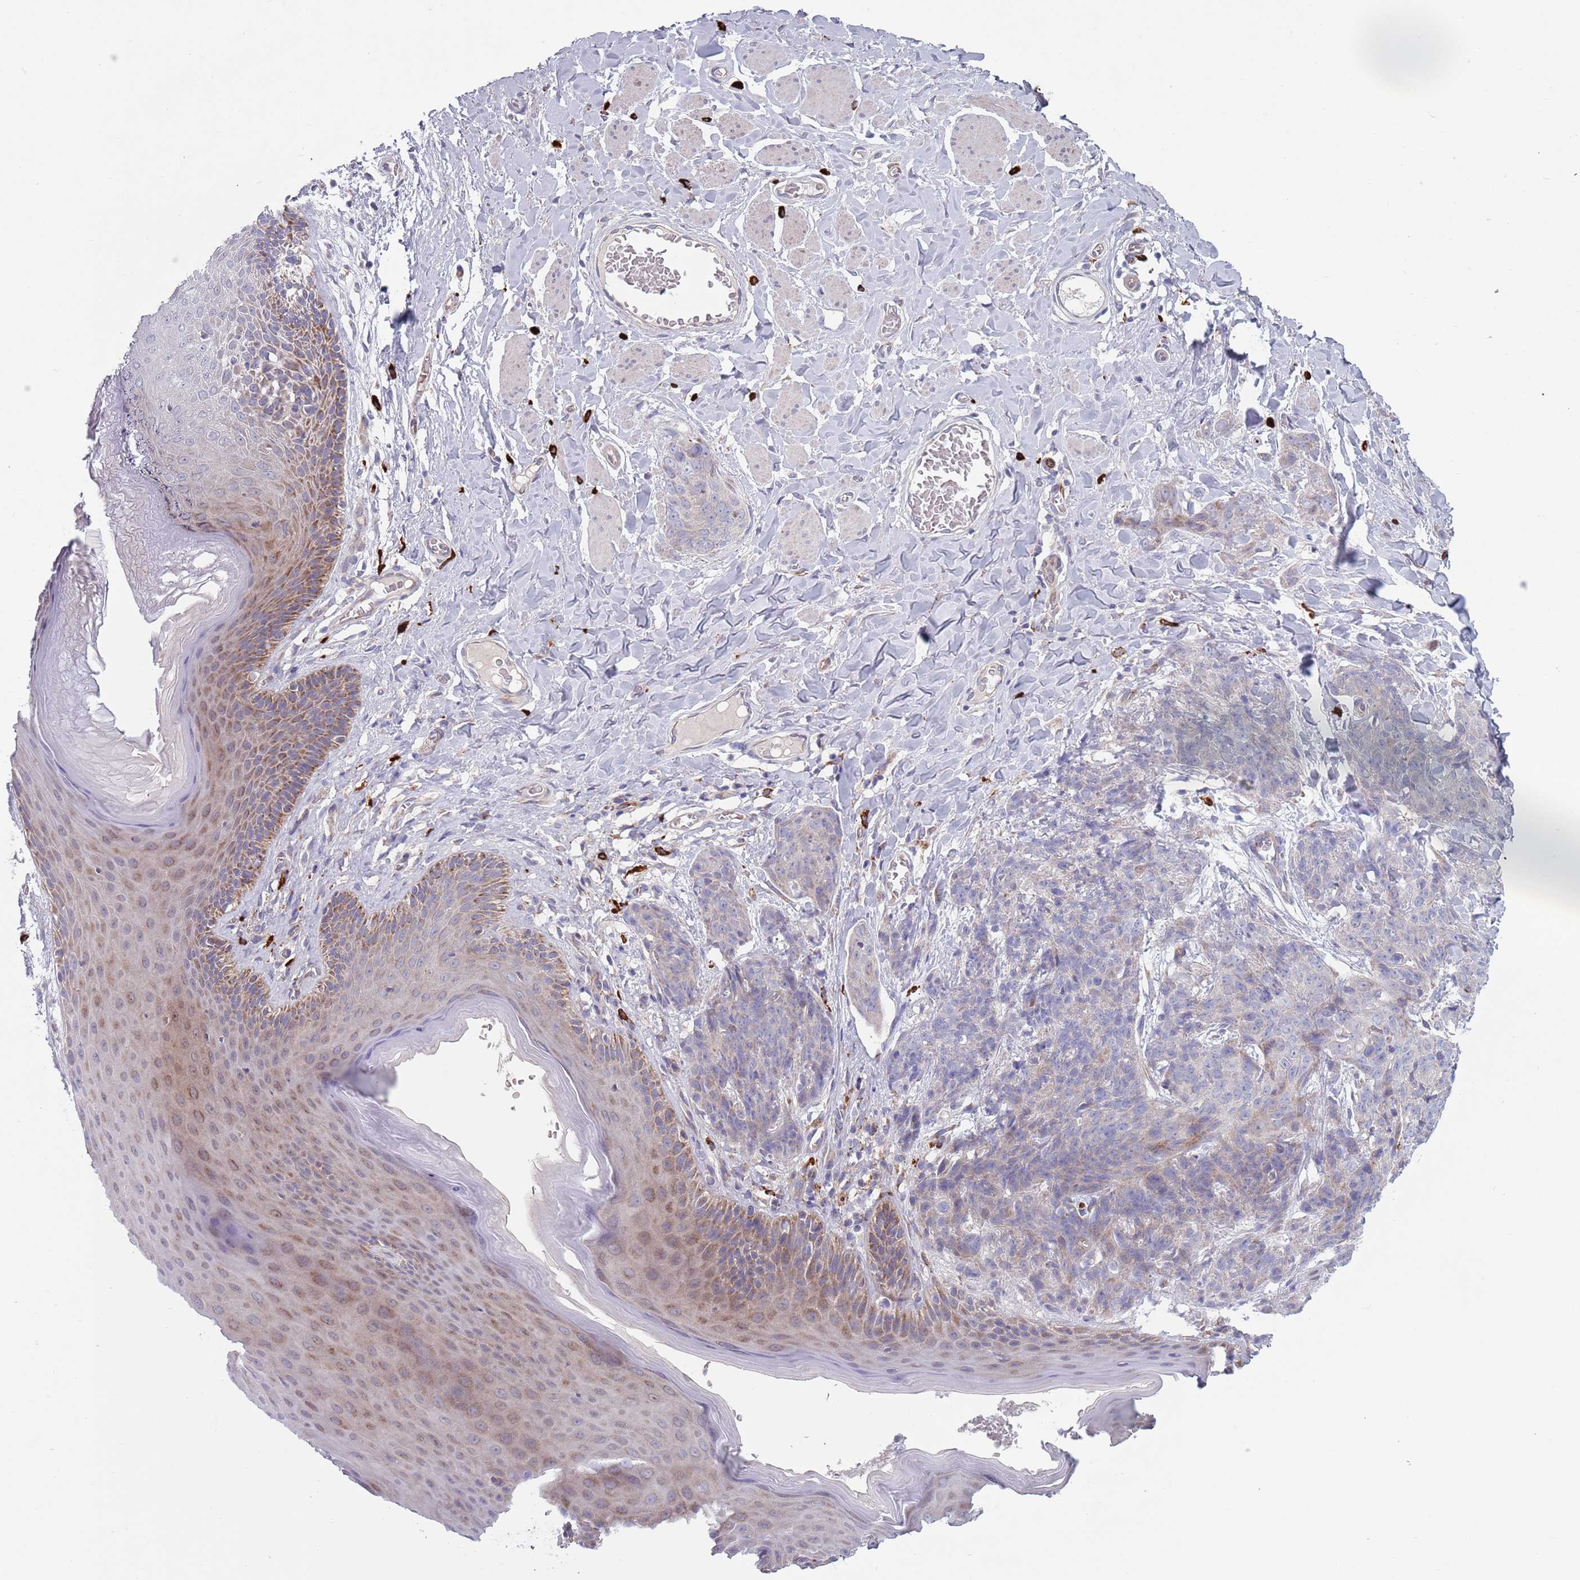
{"staining": {"intensity": "negative", "quantity": "none", "location": "none"}, "tissue": "skin cancer", "cell_type": "Tumor cells", "image_type": "cancer", "snomed": [{"axis": "morphology", "description": "Squamous cell carcinoma, NOS"}, {"axis": "topography", "description": "Skin"}, {"axis": "topography", "description": "Vulva"}], "caption": "IHC micrograph of human skin cancer stained for a protein (brown), which shows no expression in tumor cells.", "gene": "TYW1", "patient": {"sex": "female", "age": 85}}